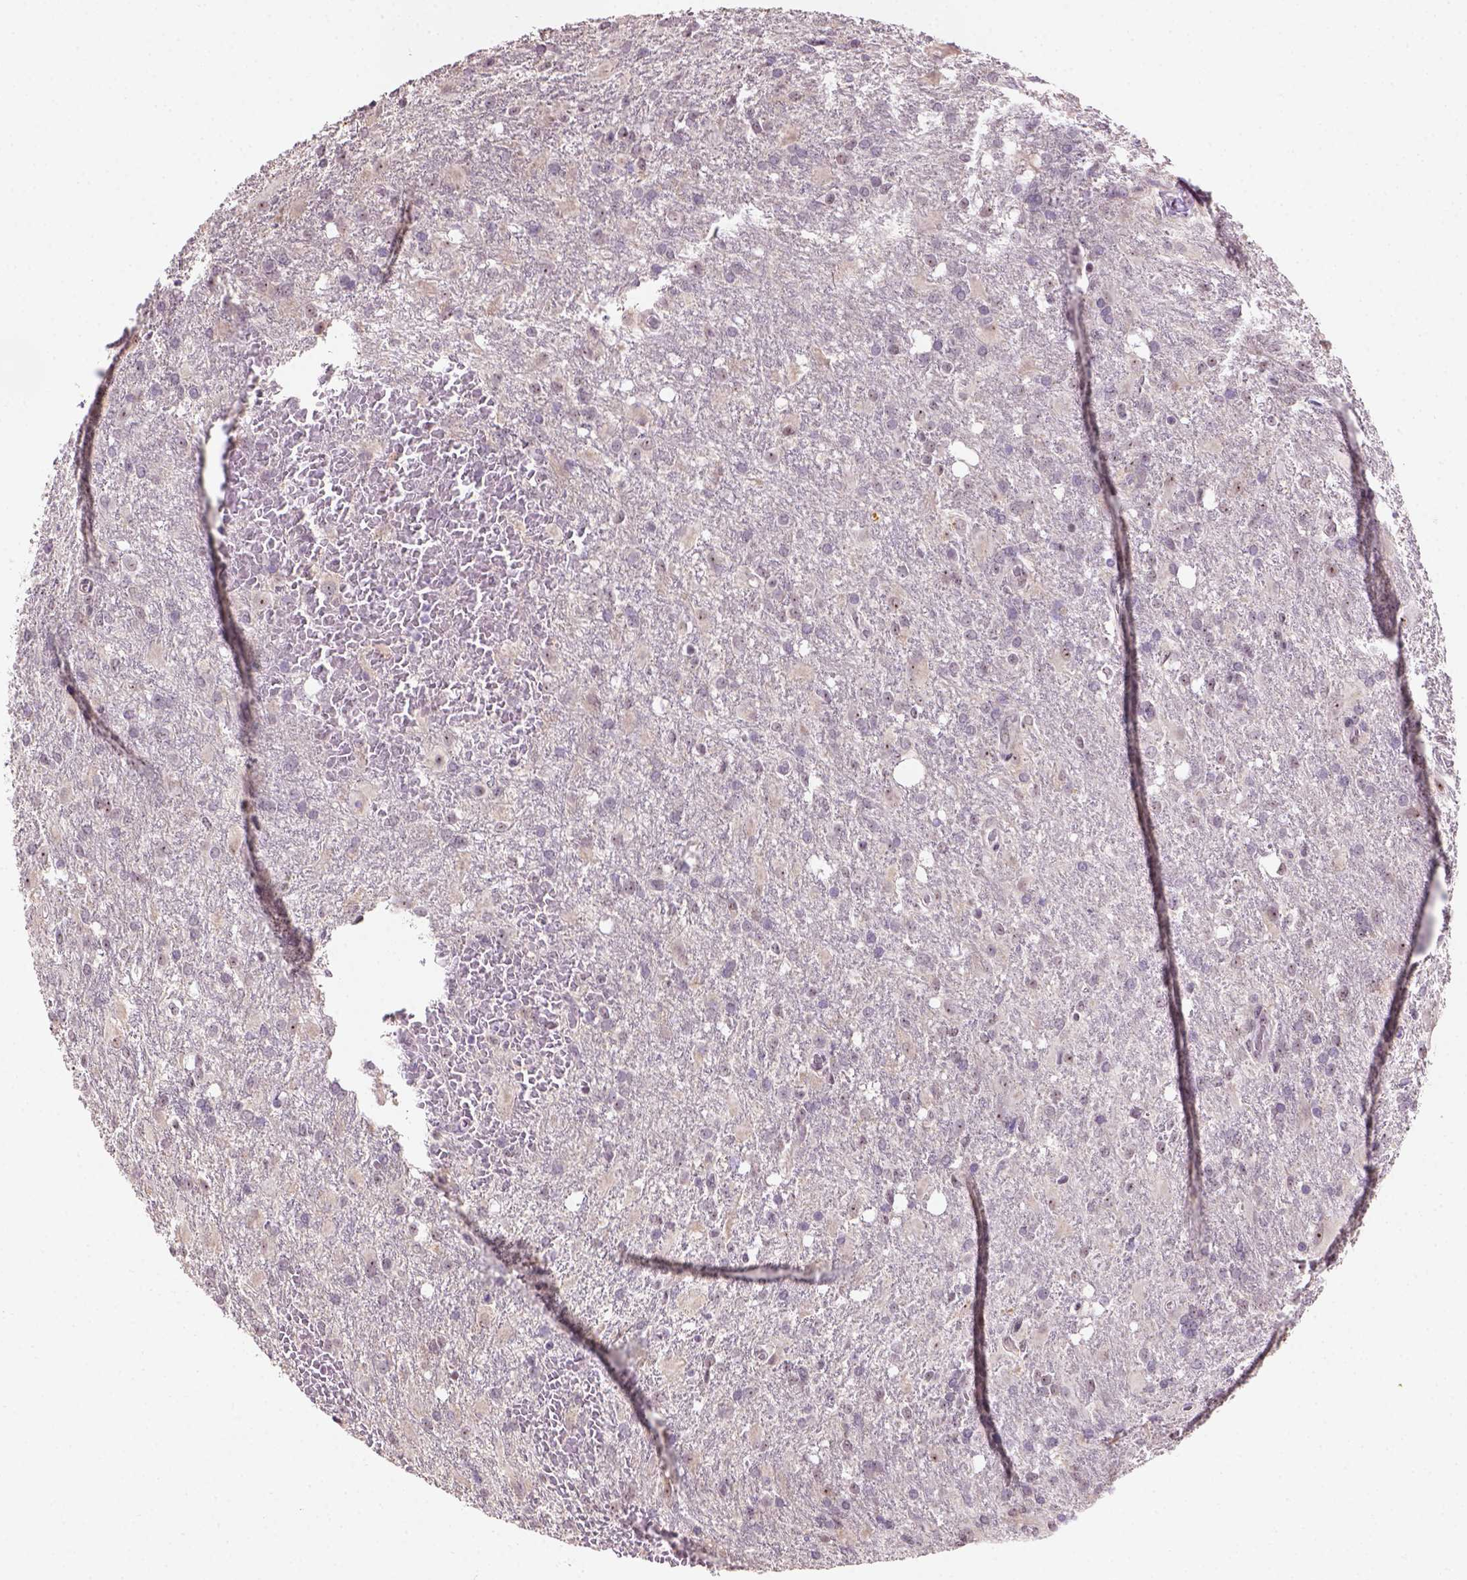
{"staining": {"intensity": "negative", "quantity": "none", "location": "none"}, "tissue": "glioma", "cell_type": "Tumor cells", "image_type": "cancer", "snomed": [{"axis": "morphology", "description": "Glioma, malignant, High grade"}, {"axis": "topography", "description": "Brain"}], "caption": "Tumor cells are negative for protein expression in human glioma. (DAB immunohistochemistry with hematoxylin counter stain).", "gene": "DDX50", "patient": {"sex": "male", "age": 68}}